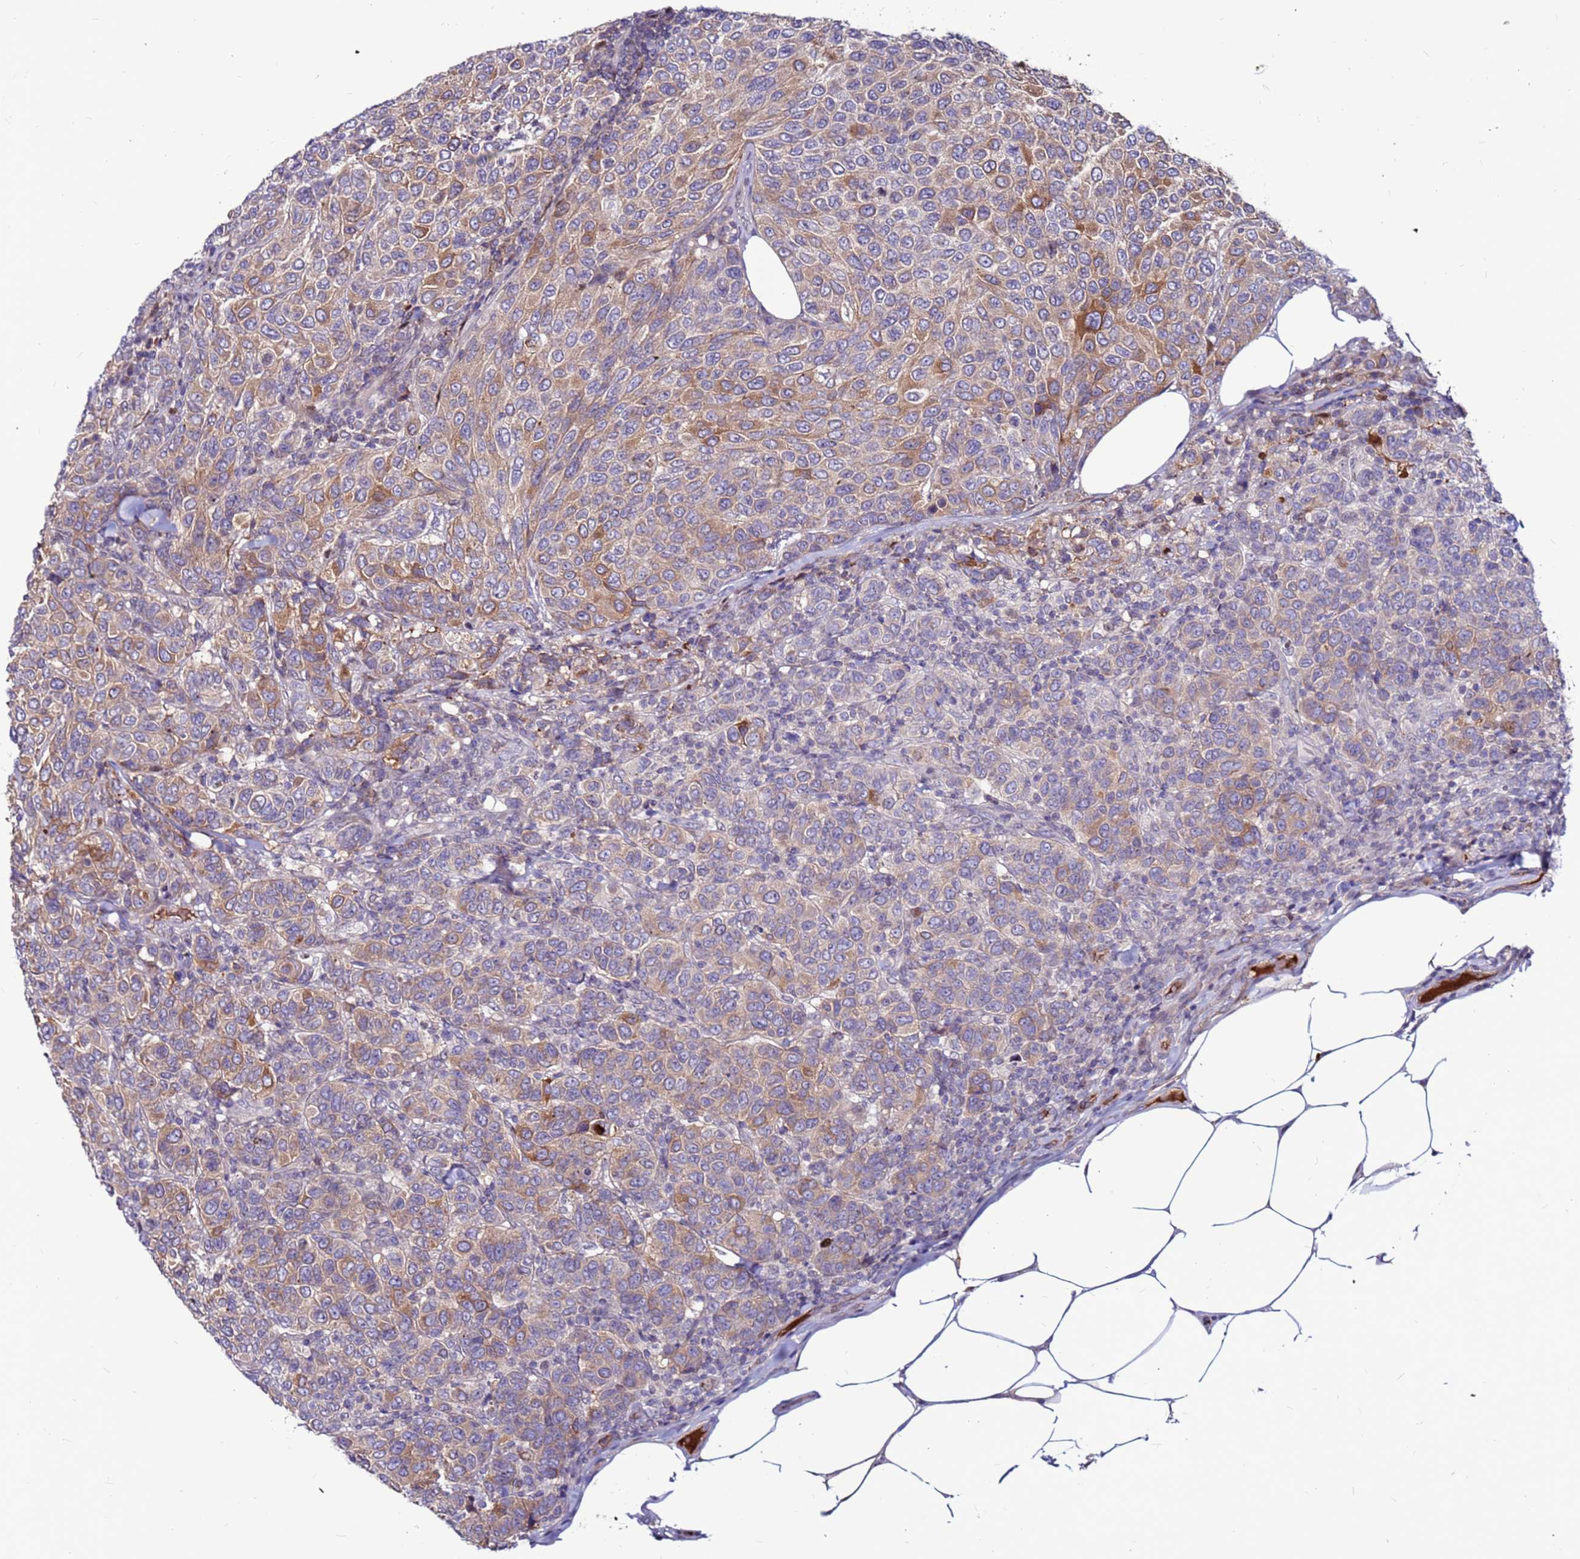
{"staining": {"intensity": "moderate", "quantity": "25%-75%", "location": "cytoplasmic/membranous"}, "tissue": "breast cancer", "cell_type": "Tumor cells", "image_type": "cancer", "snomed": [{"axis": "morphology", "description": "Duct carcinoma"}, {"axis": "topography", "description": "Breast"}], "caption": "A micrograph showing moderate cytoplasmic/membranous positivity in about 25%-75% of tumor cells in infiltrating ductal carcinoma (breast), as visualized by brown immunohistochemical staining.", "gene": "CCDC71", "patient": {"sex": "female", "age": 55}}